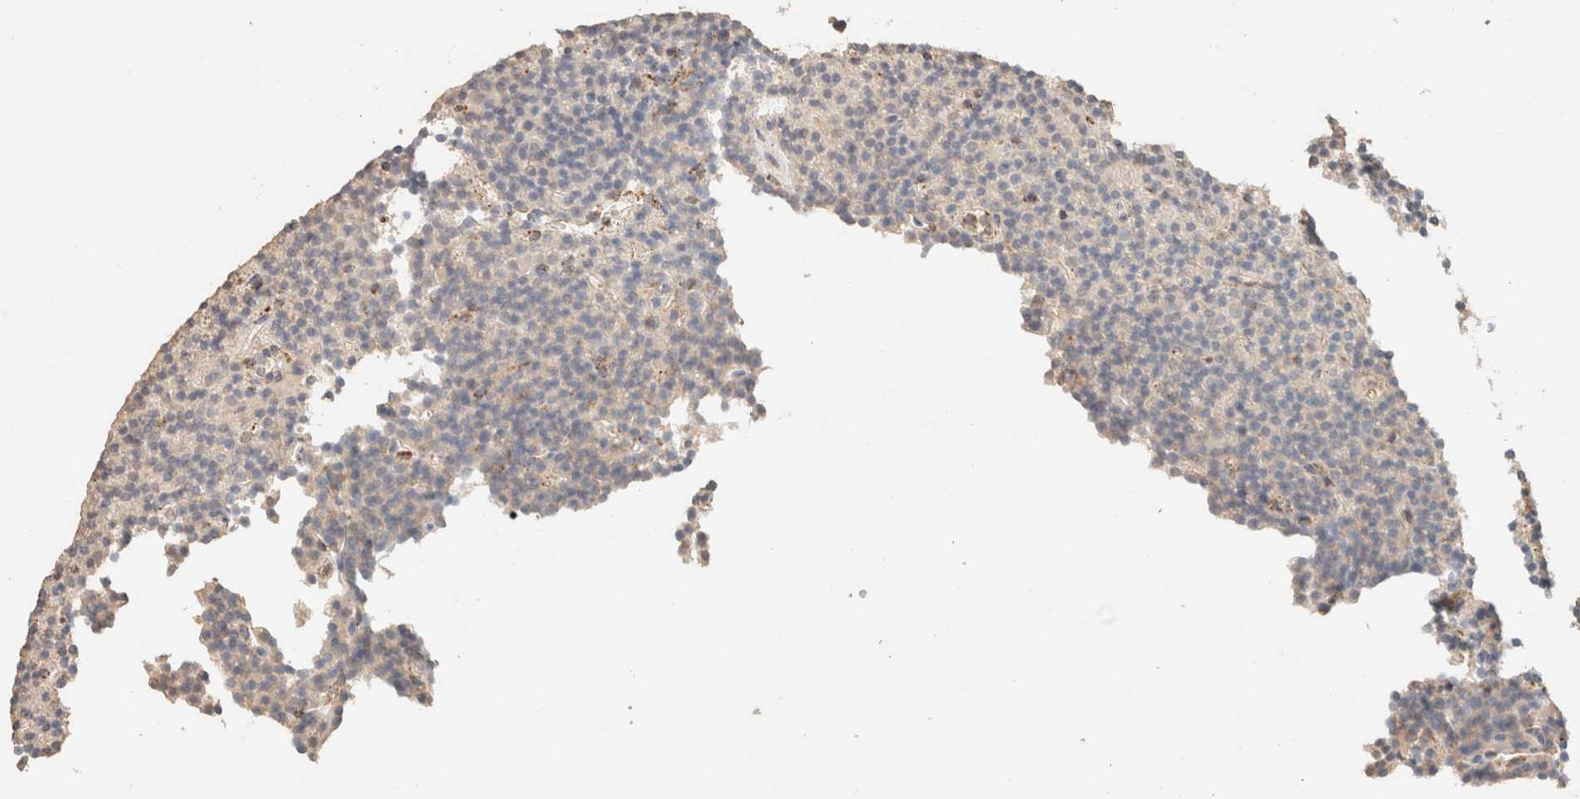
{"staining": {"intensity": "weak", "quantity": "<25%", "location": "cytoplasmic/membranous"}, "tissue": "parathyroid gland", "cell_type": "Glandular cells", "image_type": "normal", "snomed": [{"axis": "morphology", "description": "Normal tissue, NOS"}, {"axis": "topography", "description": "Parathyroid gland"}], "caption": "Immunohistochemical staining of normal human parathyroid gland exhibits no significant staining in glandular cells.", "gene": "CTSC", "patient": {"sex": "male", "age": 75}}